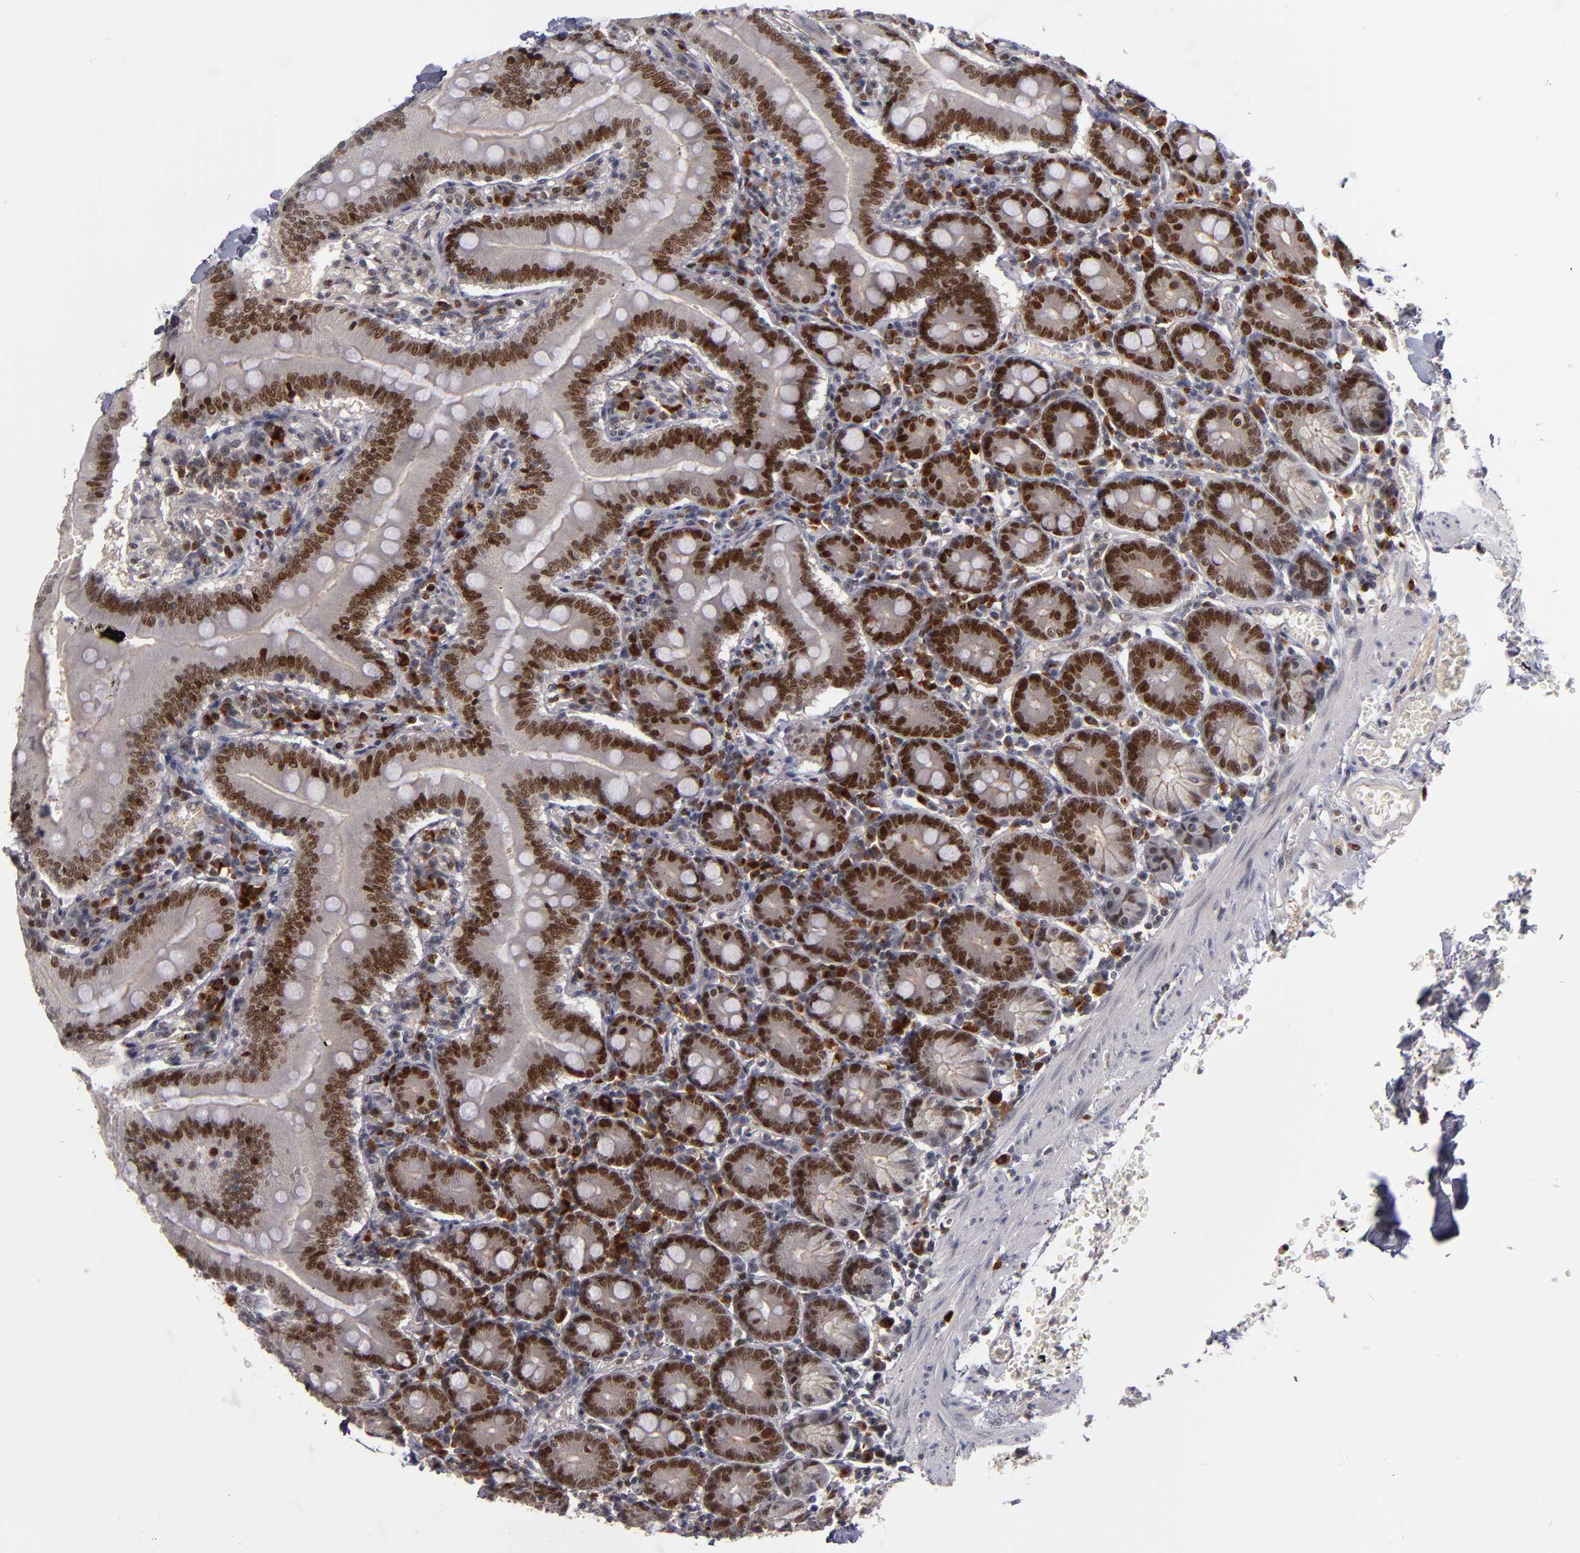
{"staining": {"intensity": "strong", "quantity": ">75%", "location": "nuclear"}, "tissue": "small intestine", "cell_type": "Glandular cells", "image_type": "normal", "snomed": [{"axis": "morphology", "description": "Normal tissue, NOS"}, {"axis": "topography", "description": "Small intestine"}], "caption": "Glandular cells display strong nuclear staining in about >75% of cells in benign small intestine. Immunohistochemistry stains the protein of interest in brown and the nuclei are stained blue.", "gene": "KDM6A", "patient": {"sex": "male", "age": 71}}